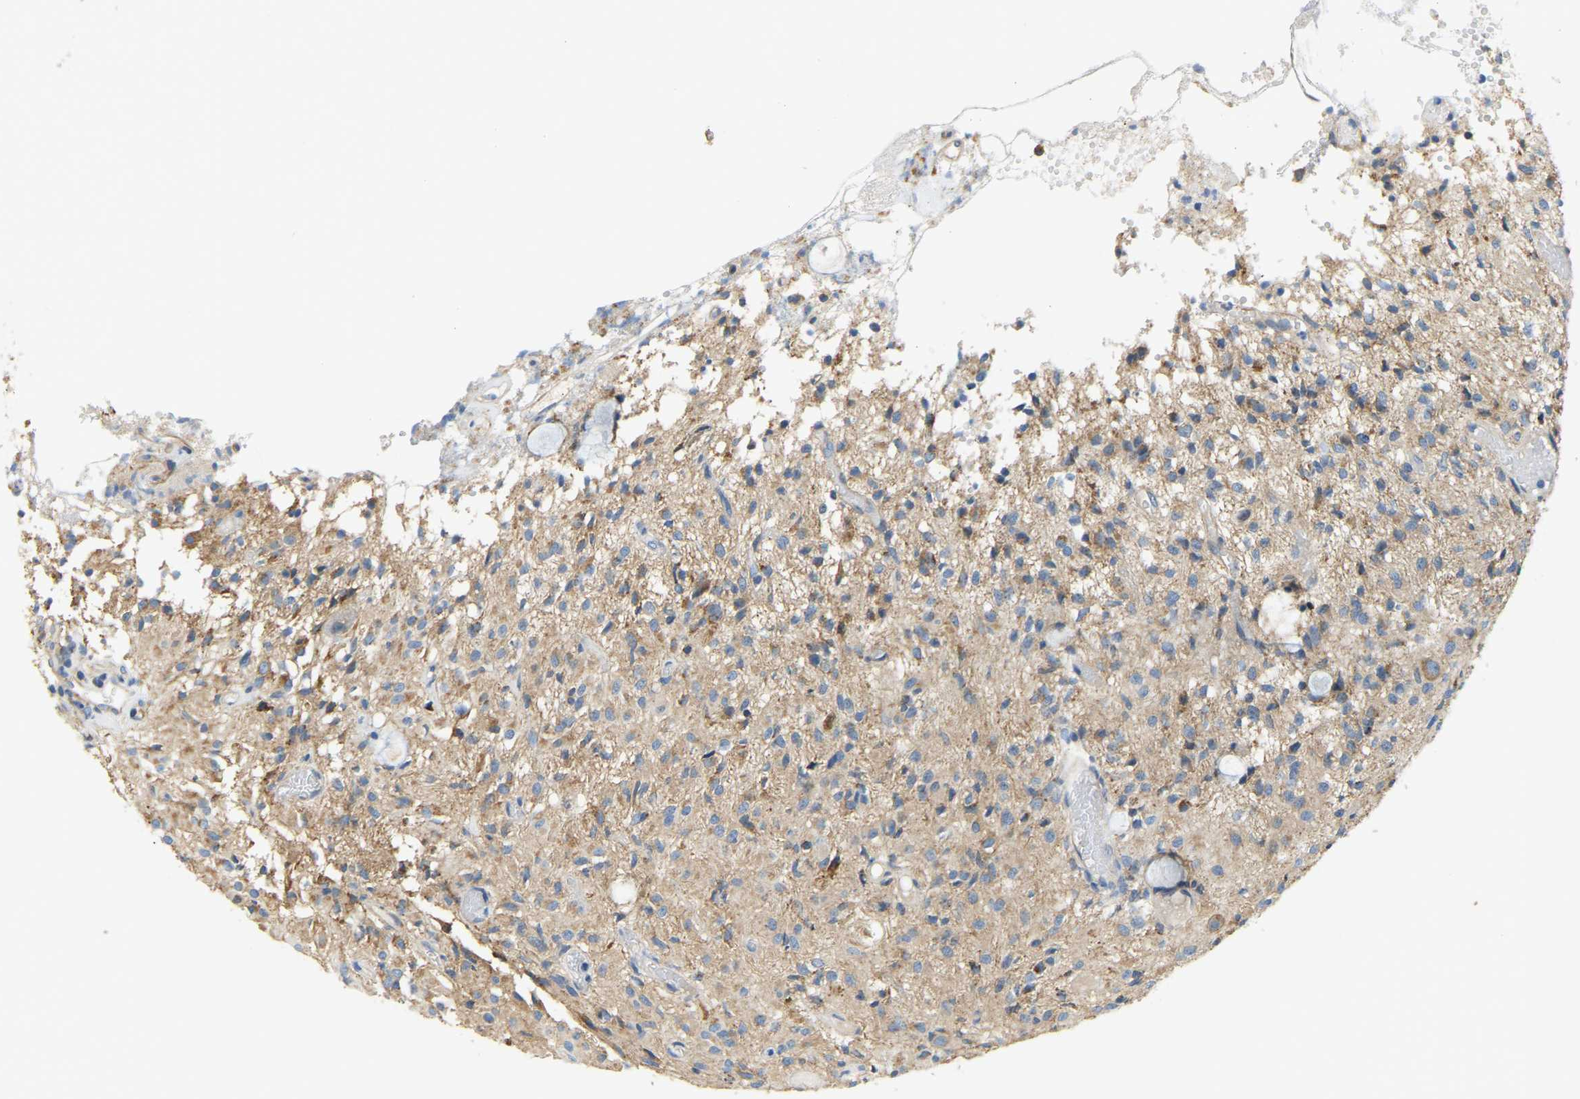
{"staining": {"intensity": "moderate", "quantity": ">75%", "location": "cytoplasmic/membranous"}, "tissue": "glioma", "cell_type": "Tumor cells", "image_type": "cancer", "snomed": [{"axis": "morphology", "description": "Glioma, malignant, High grade"}, {"axis": "topography", "description": "Brain"}], "caption": "High-grade glioma (malignant) stained with a protein marker reveals moderate staining in tumor cells.", "gene": "AHNAK", "patient": {"sex": "female", "age": 59}}